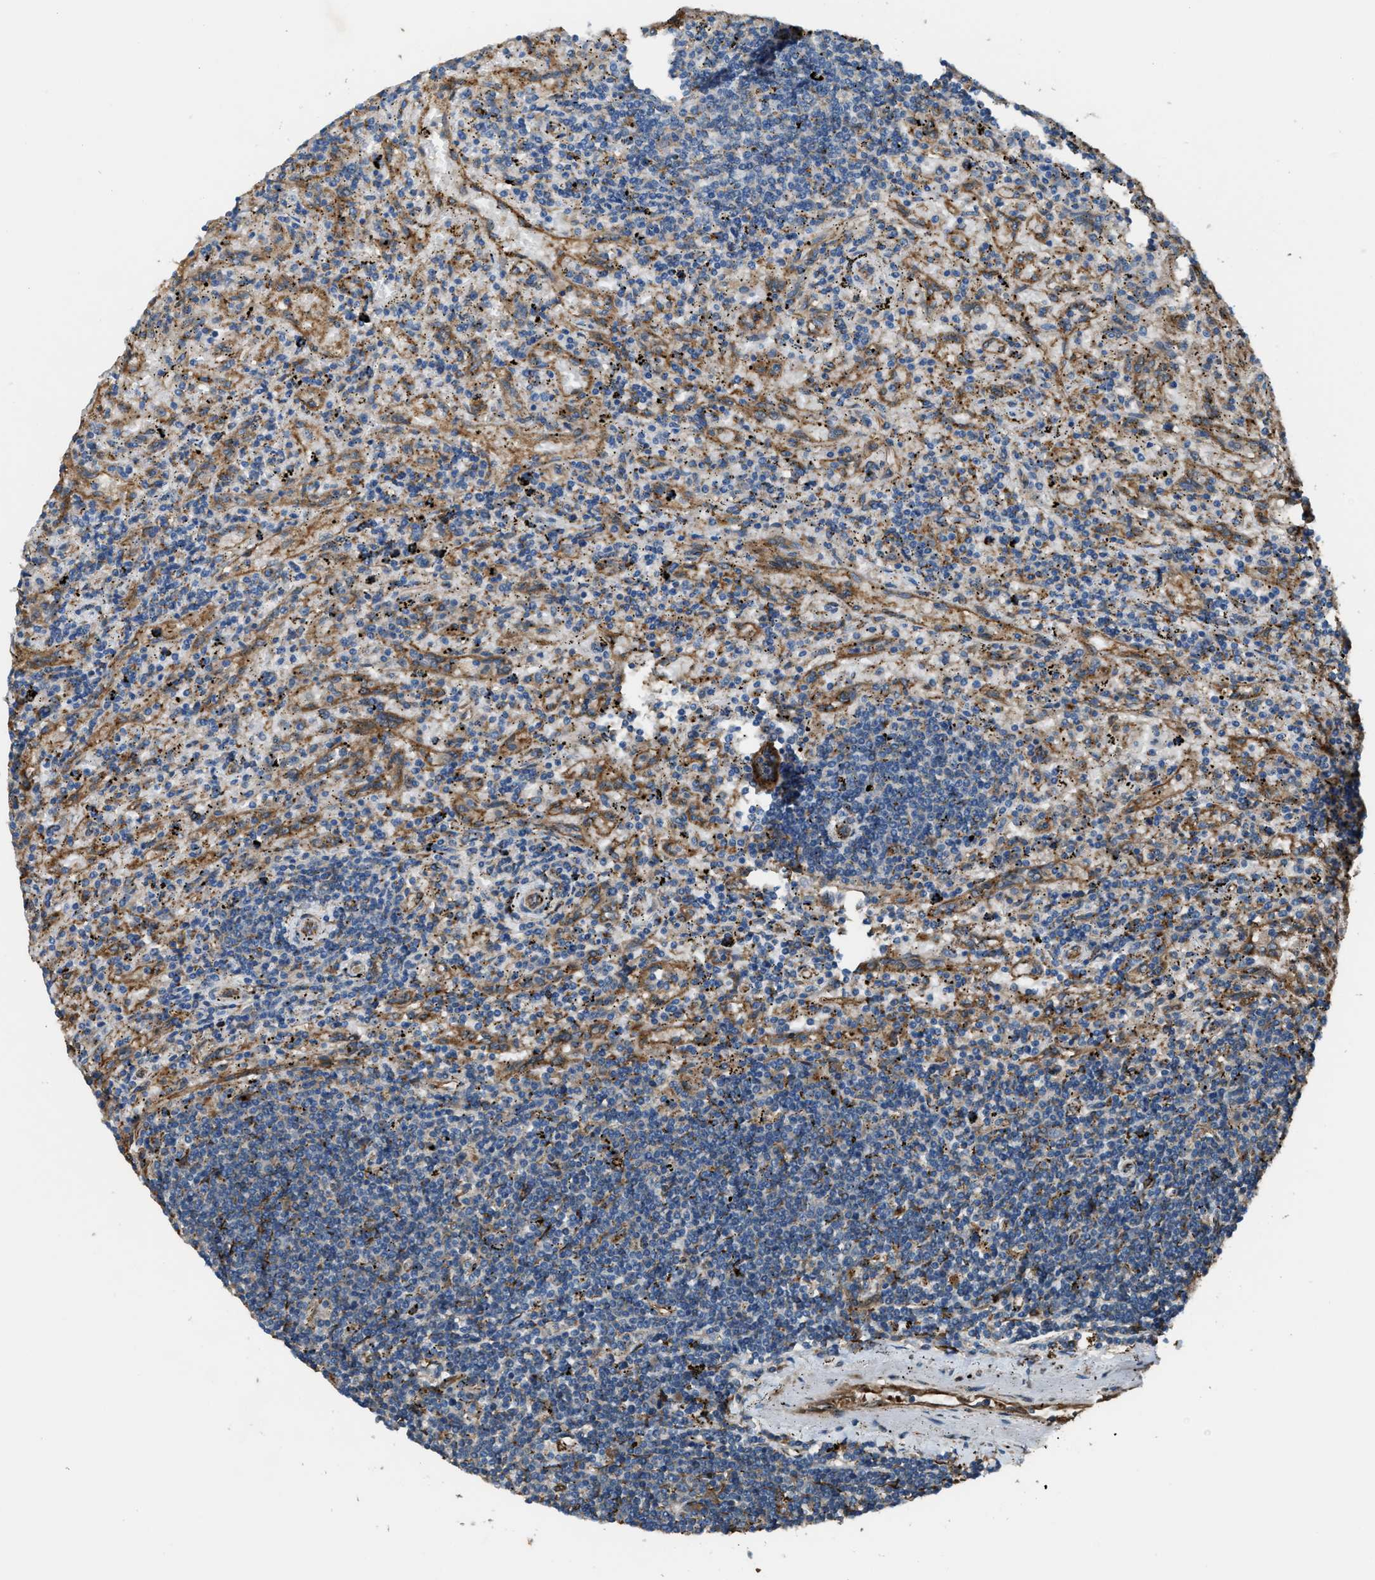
{"staining": {"intensity": "negative", "quantity": "none", "location": "none"}, "tissue": "lymphoma", "cell_type": "Tumor cells", "image_type": "cancer", "snomed": [{"axis": "morphology", "description": "Malignant lymphoma, non-Hodgkin's type, Low grade"}, {"axis": "topography", "description": "Spleen"}], "caption": "Low-grade malignant lymphoma, non-Hodgkin's type was stained to show a protein in brown. There is no significant positivity in tumor cells. (DAB immunohistochemistry visualized using brightfield microscopy, high magnification).", "gene": "TRPC1", "patient": {"sex": "male", "age": 76}}